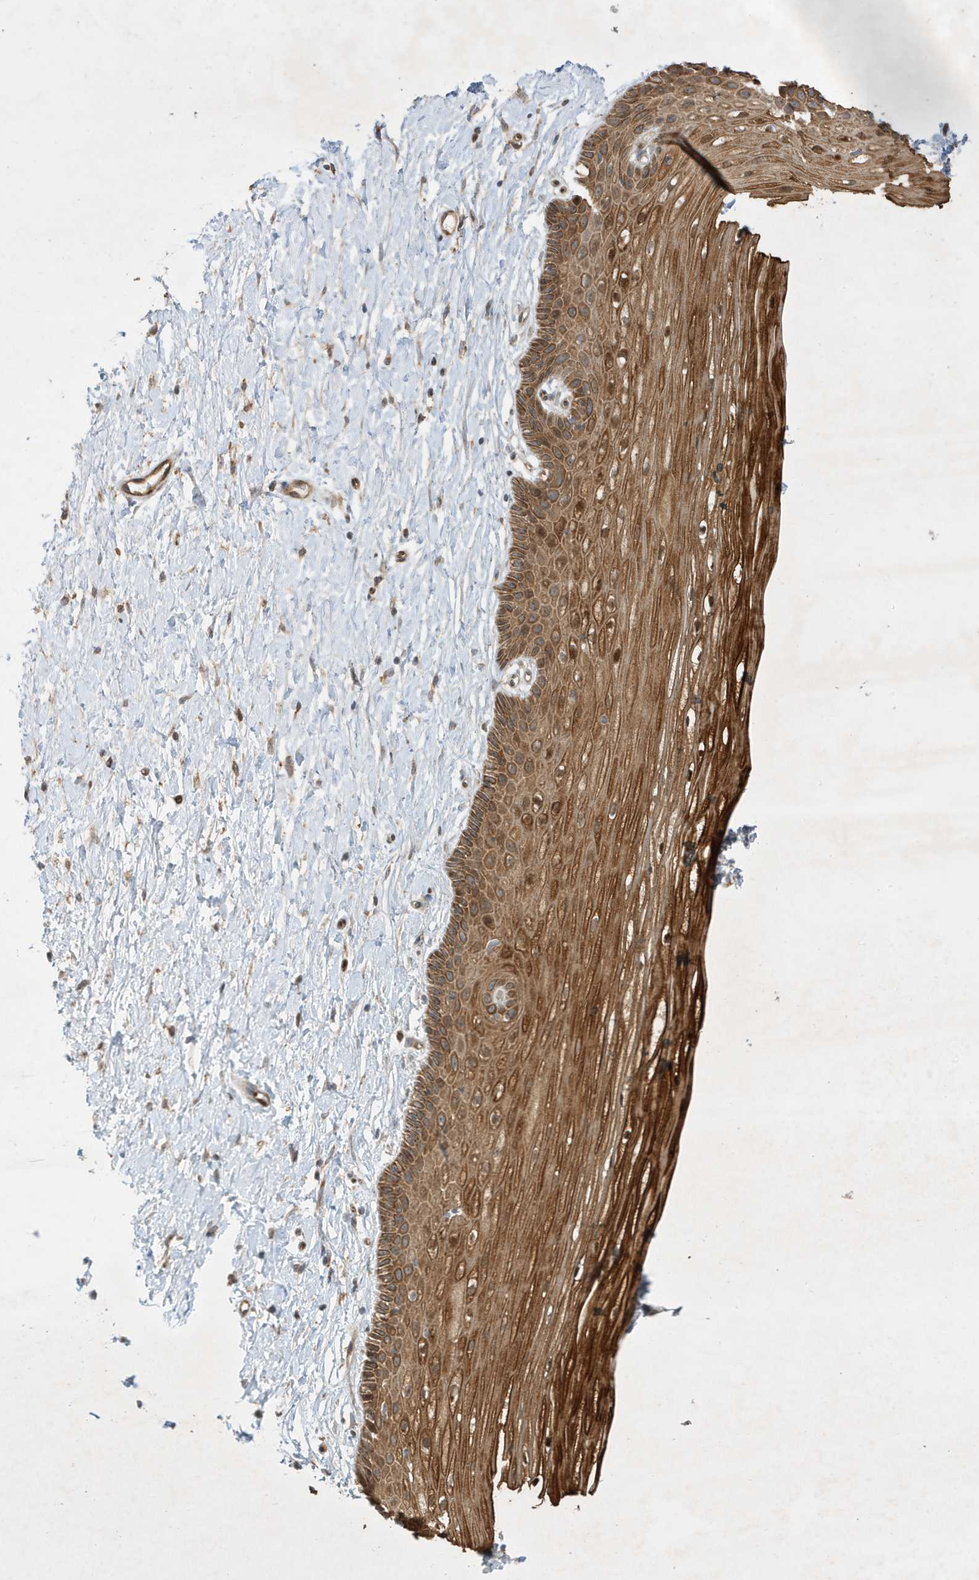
{"staining": {"intensity": "strong", "quantity": ">75%", "location": "cytoplasmic/membranous"}, "tissue": "vagina", "cell_type": "Squamous epithelial cells", "image_type": "normal", "snomed": [{"axis": "morphology", "description": "Normal tissue, NOS"}, {"axis": "topography", "description": "Vagina"}, {"axis": "topography", "description": "Cervix"}], "caption": "A photomicrograph of human vagina stained for a protein shows strong cytoplasmic/membranous brown staining in squamous epithelial cells.", "gene": "IFT57", "patient": {"sex": "female", "age": 40}}